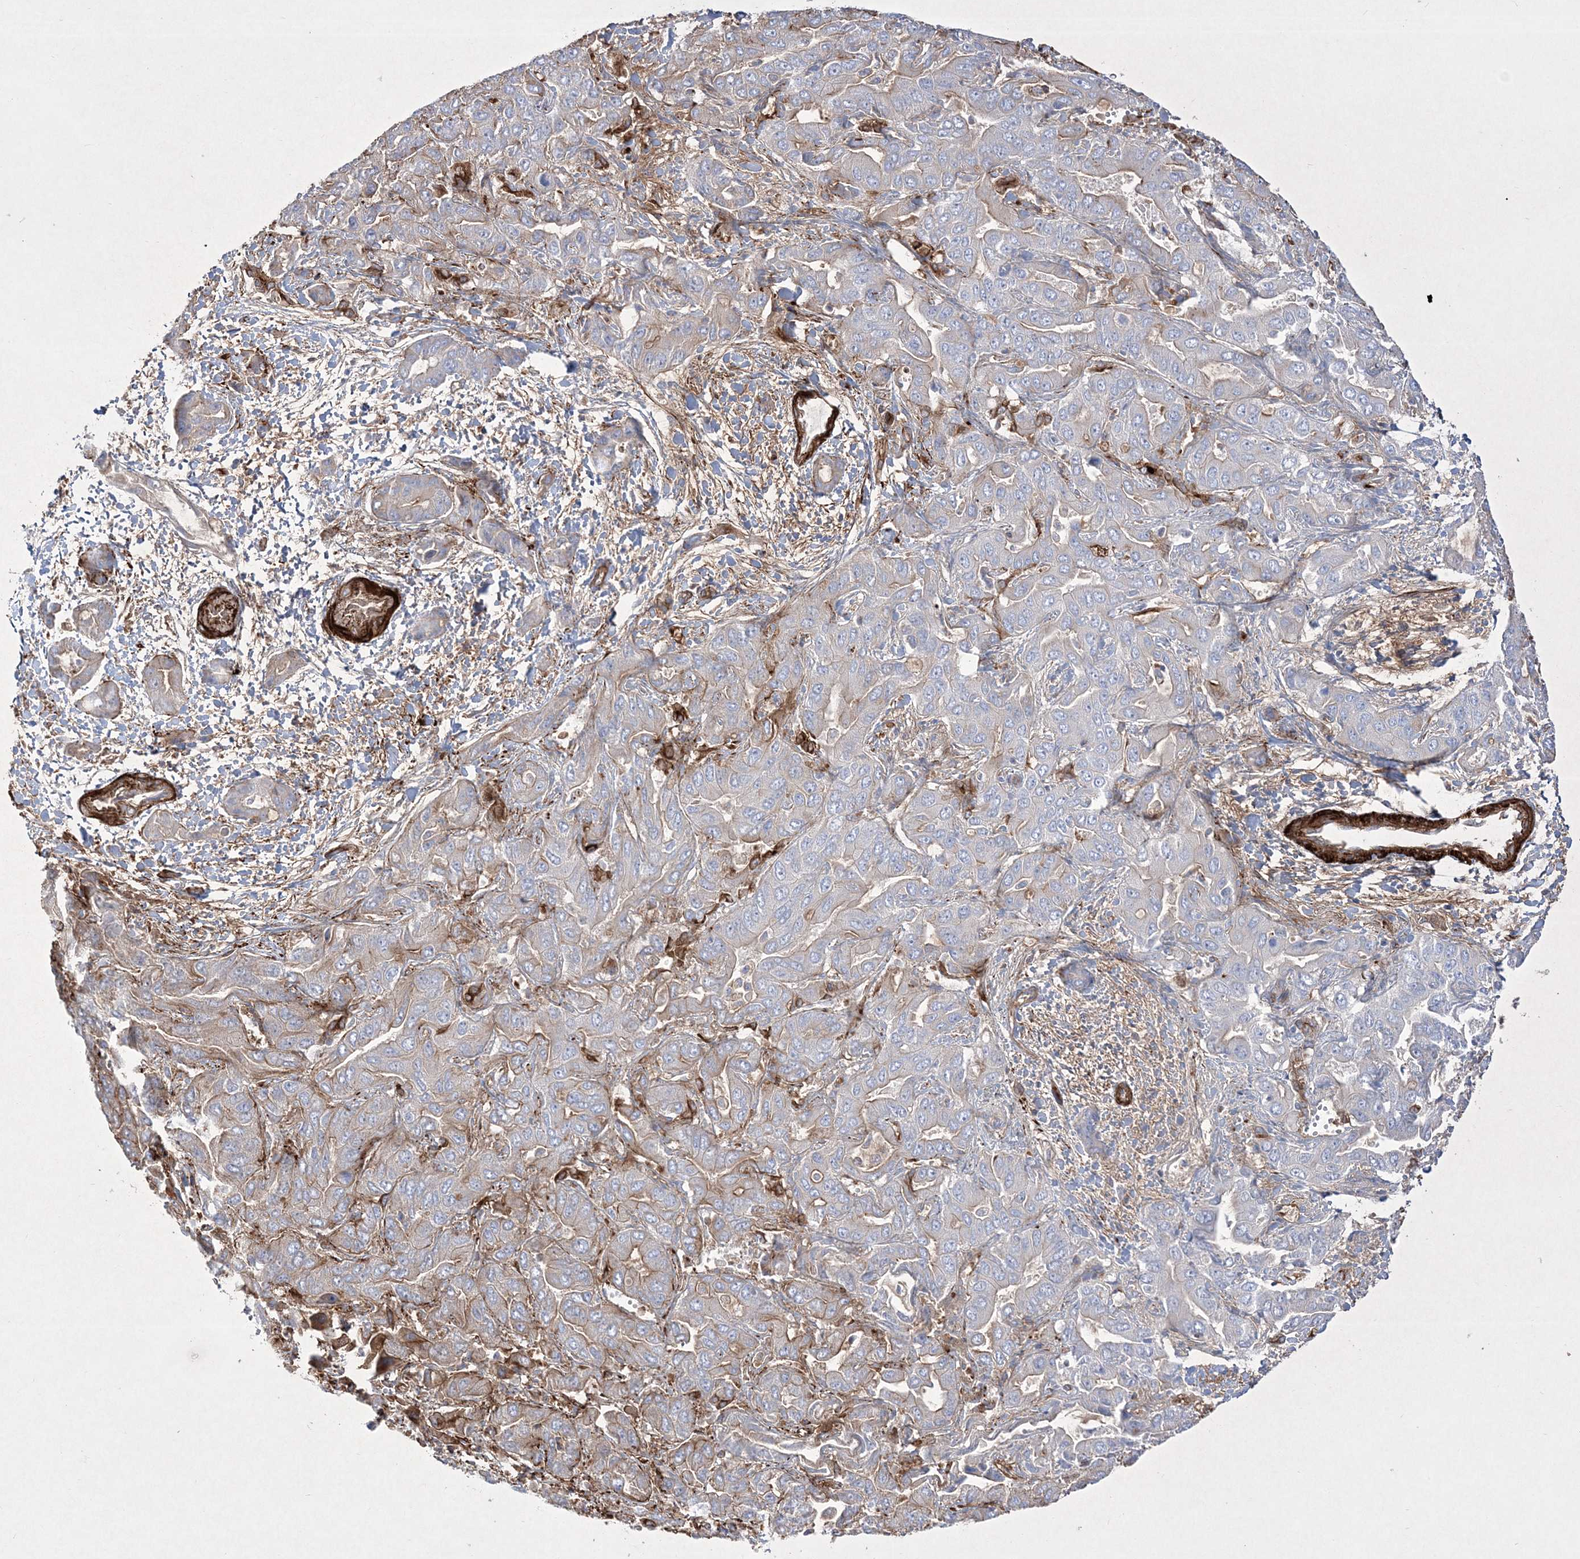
{"staining": {"intensity": "negative", "quantity": "none", "location": "none"}, "tissue": "liver cancer", "cell_type": "Tumor cells", "image_type": "cancer", "snomed": [{"axis": "morphology", "description": "Cholangiocarcinoma"}, {"axis": "topography", "description": "Liver"}], "caption": "Immunohistochemistry histopathology image of human liver cancer (cholangiocarcinoma) stained for a protein (brown), which reveals no expression in tumor cells.", "gene": "RICTOR", "patient": {"sex": "female", "age": 52}}